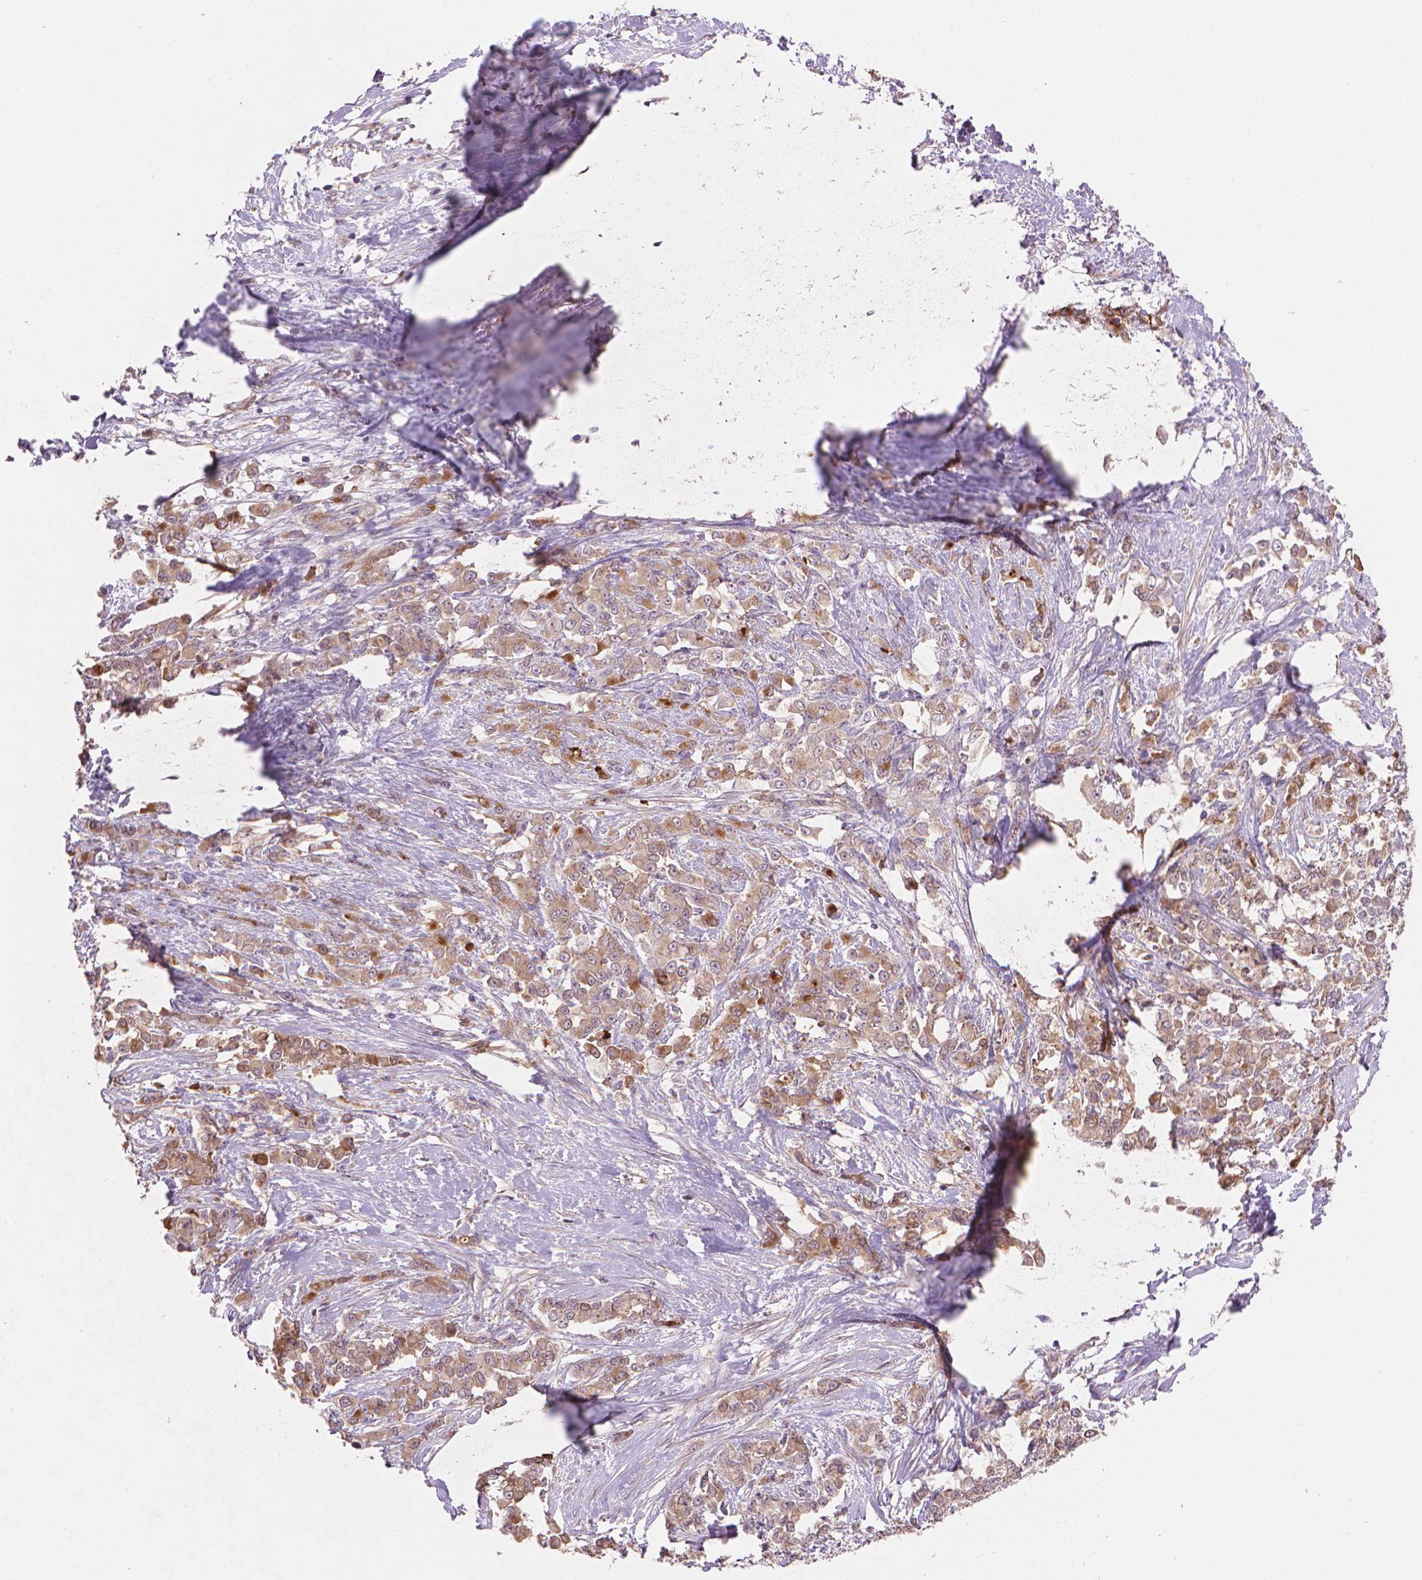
{"staining": {"intensity": "moderate", "quantity": "25%-75%", "location": "cytoplasmic/membranous"}, "tissue": "stomach cancer", "cell_type": "Tumor cells", "image_type": "cancer", "snomed": [{"axis": "morphology", "description": "Adenocarcinoma, NOS"}, {"axis": "topography", "description": "Stomach"}], "caption": "Immunohistochemical staining of human stomach adenocarcinoma reveals medium levels of moderate cytoplasmic/membranous protein positivity in approximately 25%-75% of tumor cells.", "gene": "AMMECR1", "patient": {"sex": "female", "age": 76}}